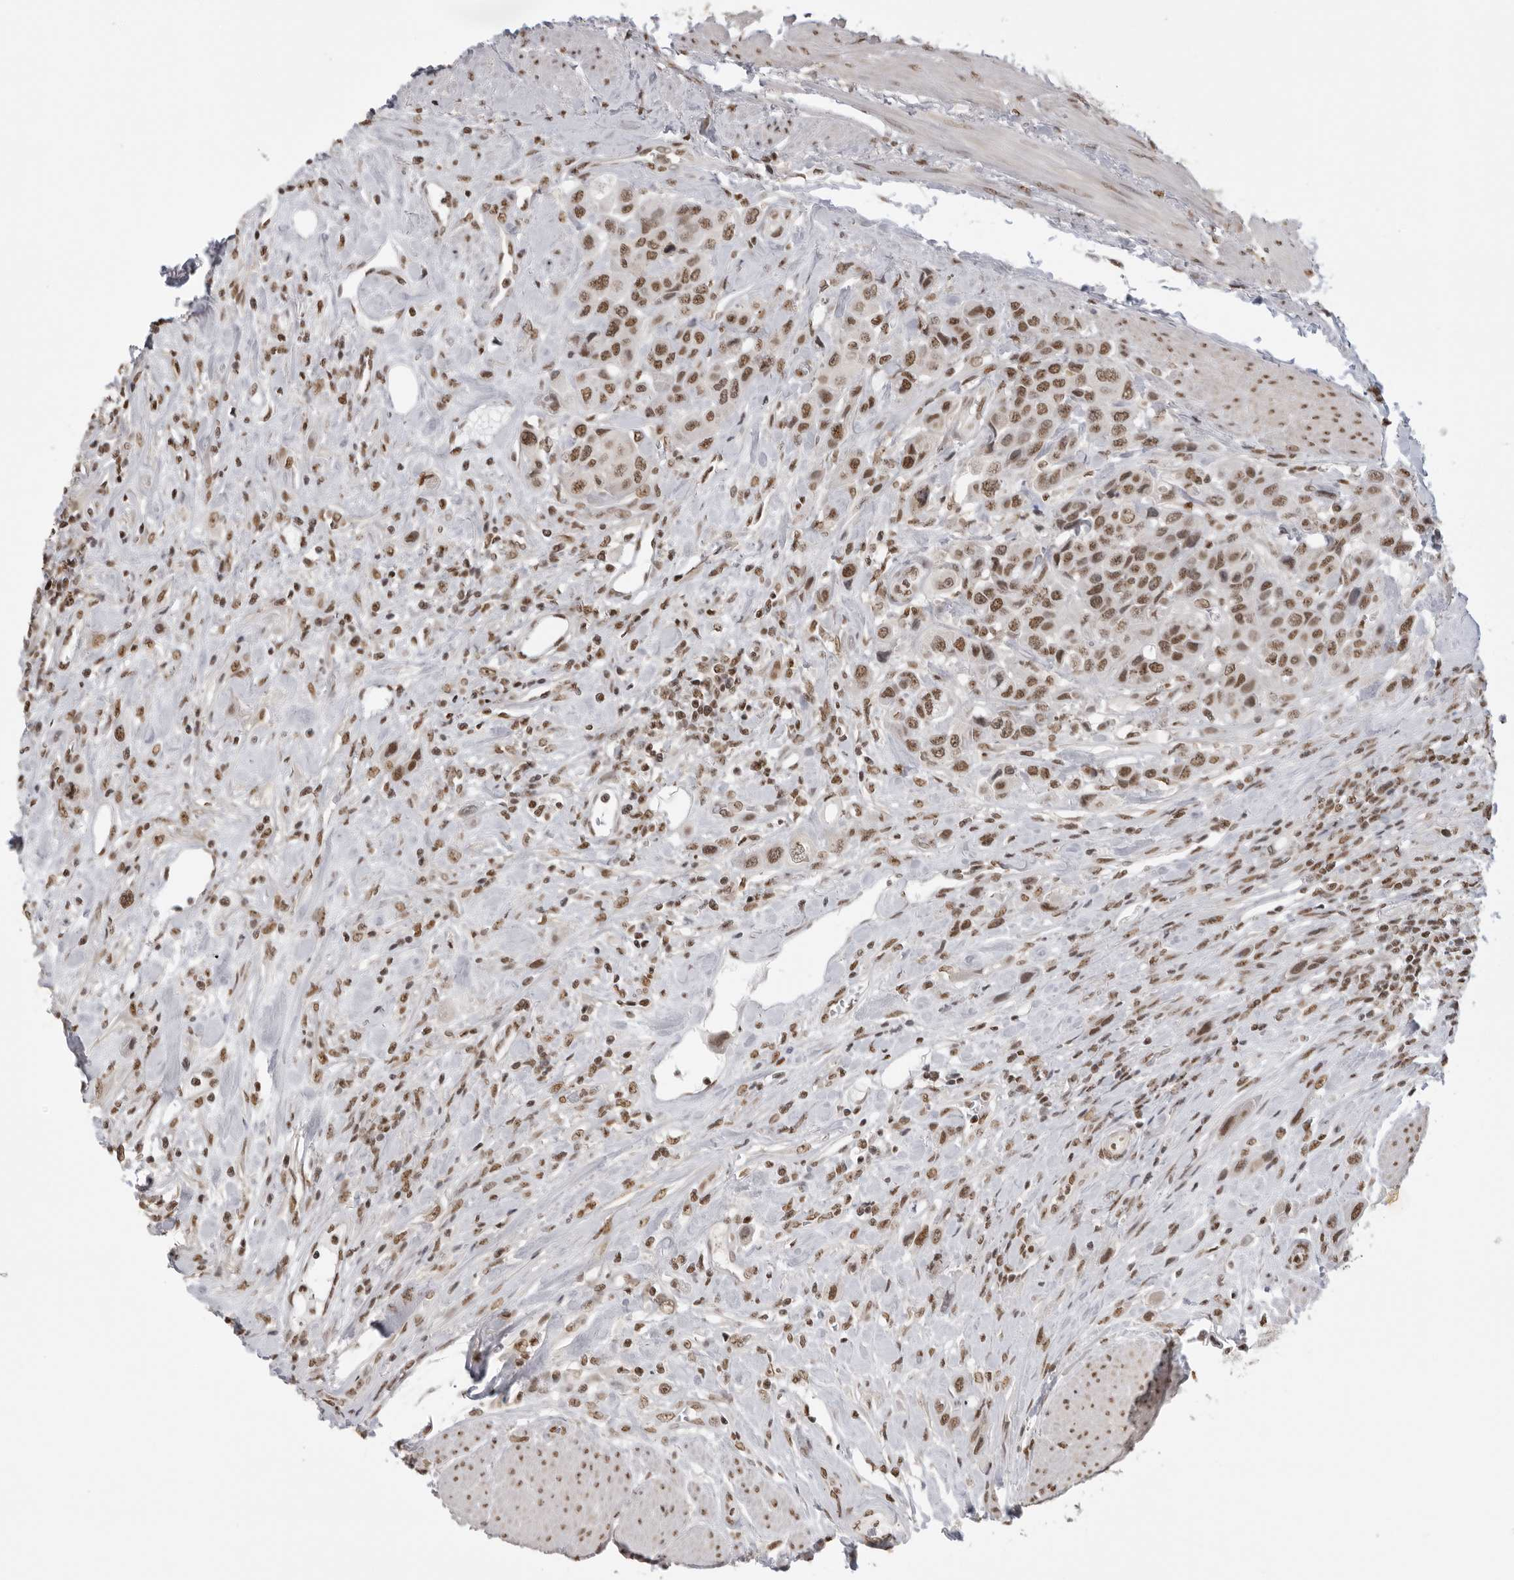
{"staining": {"intensity": "strong", "quantity": ">75%", "location": "nuclear"}, "tissue": "urothelial cancer", "cell_type": "Tumor cells", "image_type": "cancer", "snomed": [{"axis": "morphology", "description": "Urothelial carcinoma, High grade"}, {"axis": "topography", "description": "Urinary bladder"}], "caption": "An image showing strong nuclear expression in approximately >75% of tumor cells in urothelial cancer, as visualized by brown immunohistochemical staining.", "gene": "RPA2", "patient": {"sex": "male", "age": 50}}